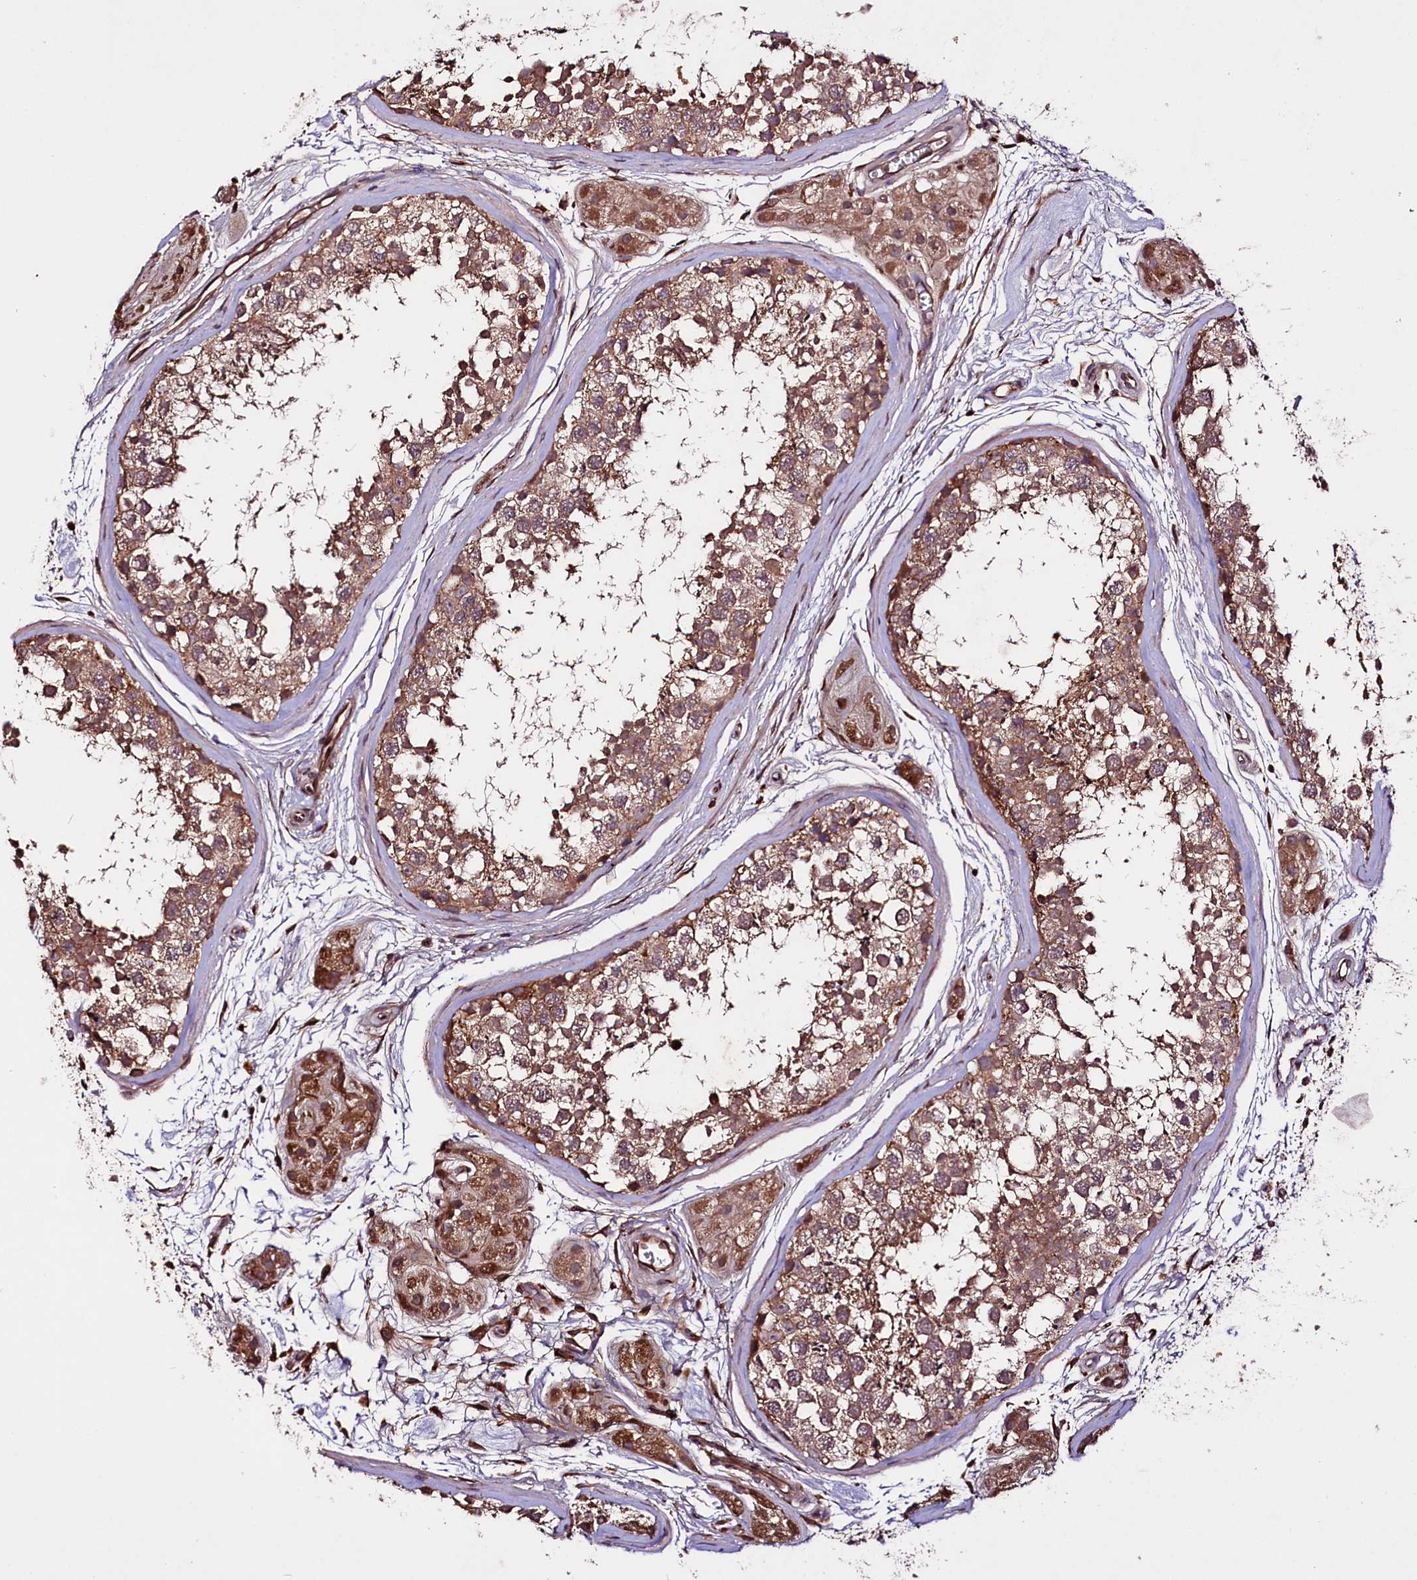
{"staining": {"intensity": "moderate", "quantity": ">75%", "location": "cytoplasmic/membranous"}, "tissue": "testis", "cell_type": "Cells in seminiferous ducts", "image_type": "normal", "snomed": [{"axis": "morphology", "description": "Normal tissue, NOS"}, {"axis": "topography", "description": "Testis"}], "caption": "Moderate cytoplasmic/membranous protein expression is seen in about >75% of cells in seminiferous ducts in testis.", "gene": "TNPO3", "patient": {"sex": "male", "age": 56}}